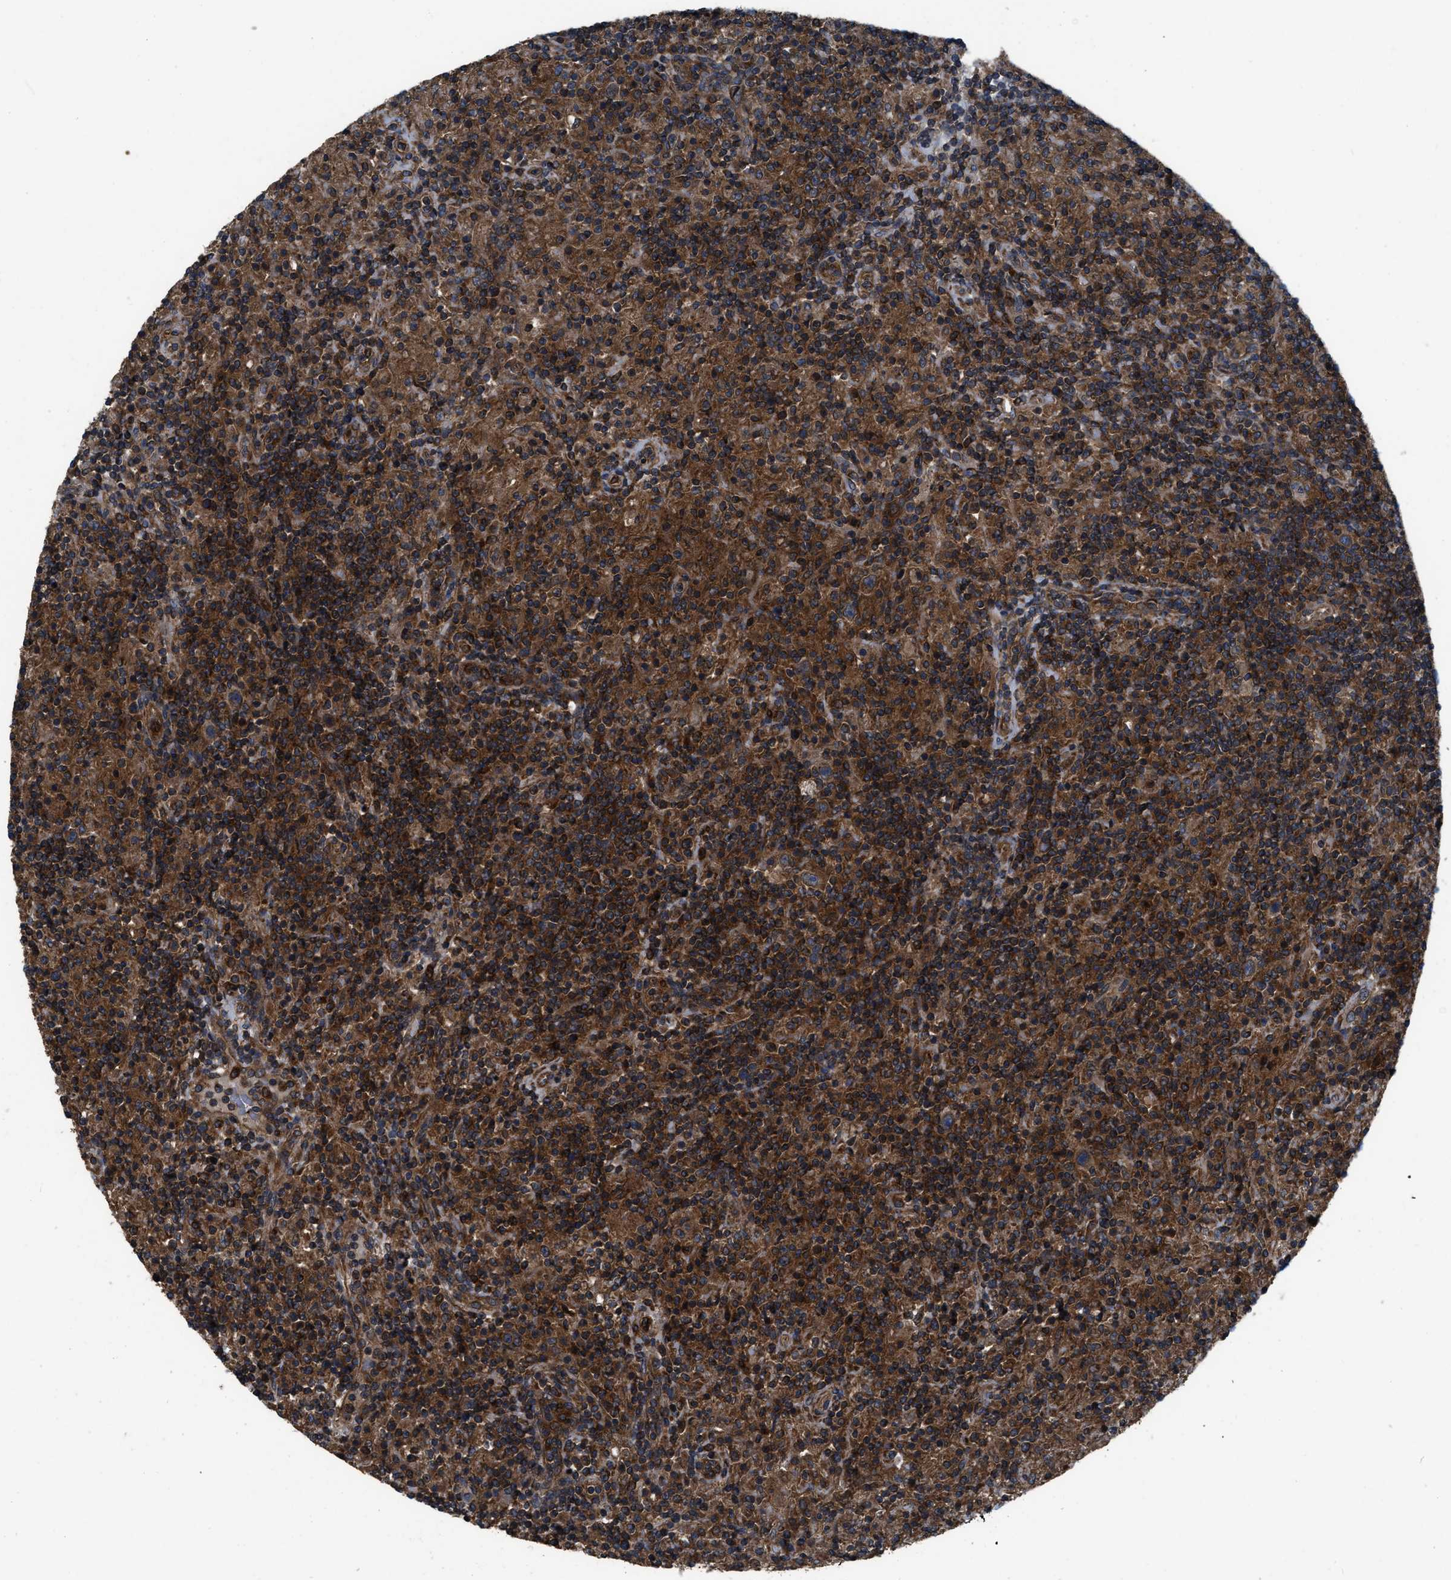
{"staining": {"intensity": "strong", "quantity": ">75%", "location": "cytoplasmic/membranous"}, "tissue": "lymphoma", "cell_type": "Tumor cells", "image_type": "cancer", "snomed": [{"axis": "morphology", "description": "Hodgkin's disease, NOS"}, {"axis": "topography", "description": "Lymph node"}], "caption": "Lymphoma stained with immunohistochemistry (IHC) demonstrates strong cytoplasmic/membranous expression in approximately >75% of tumor cells.", "gene": "USP25", "patient": {"sex": "male", "age": 70}}